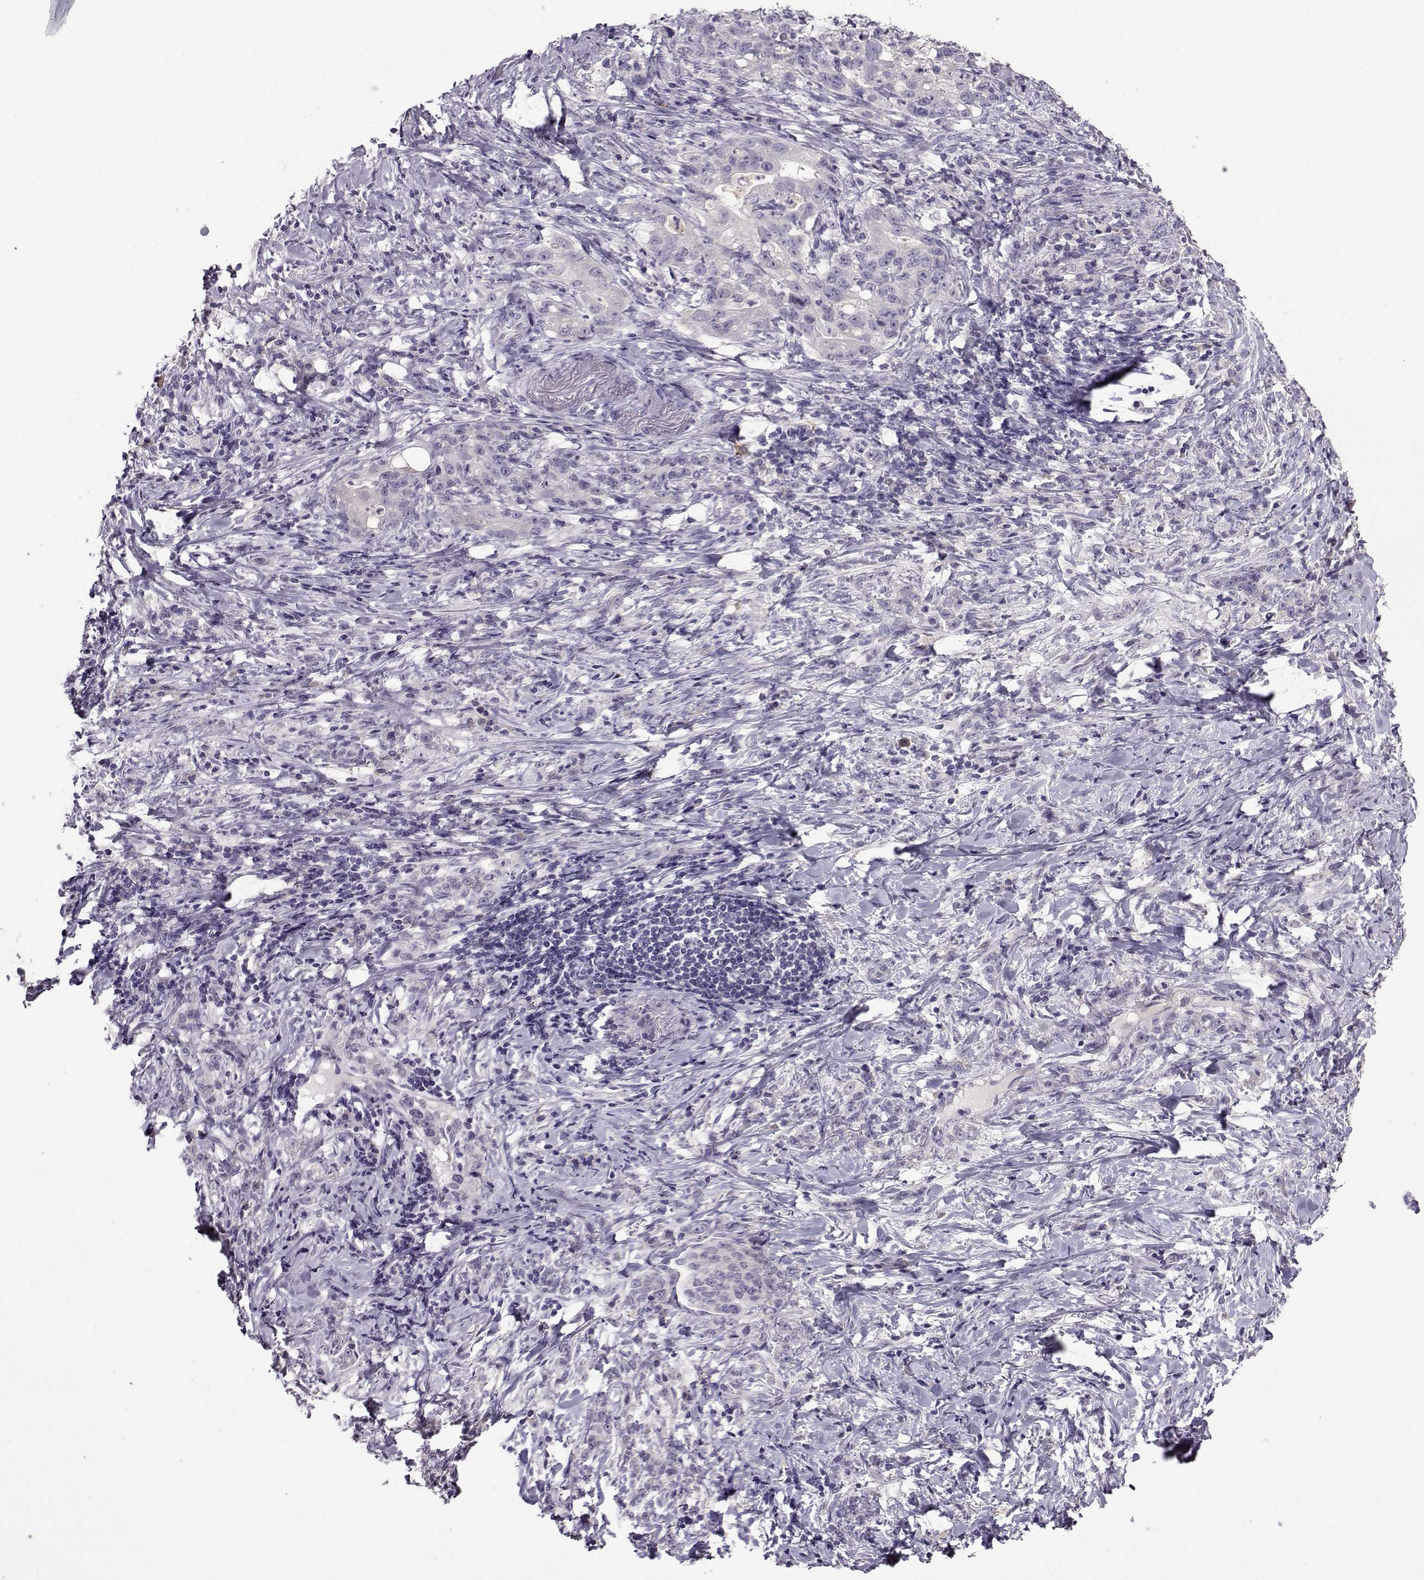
{"staining": {"intensity": "negative", "quantity": "none", "location": "none"}, "tissue": "stomach cancer", "cell_type": "Tumor cells", "image_type": "cancer", "snomed": [{"axis": "morphology", "description": "Adenocarcinoma, NOS"}, {"axis": "topography", "description": "Stomach, lower"}], "caption": "A histopathology image of human adenocarcinoma (stomach) is negative for staining in tumor cells.", "gene": "CRYBB1", "patient": {"sex": "male", "age": 88}}